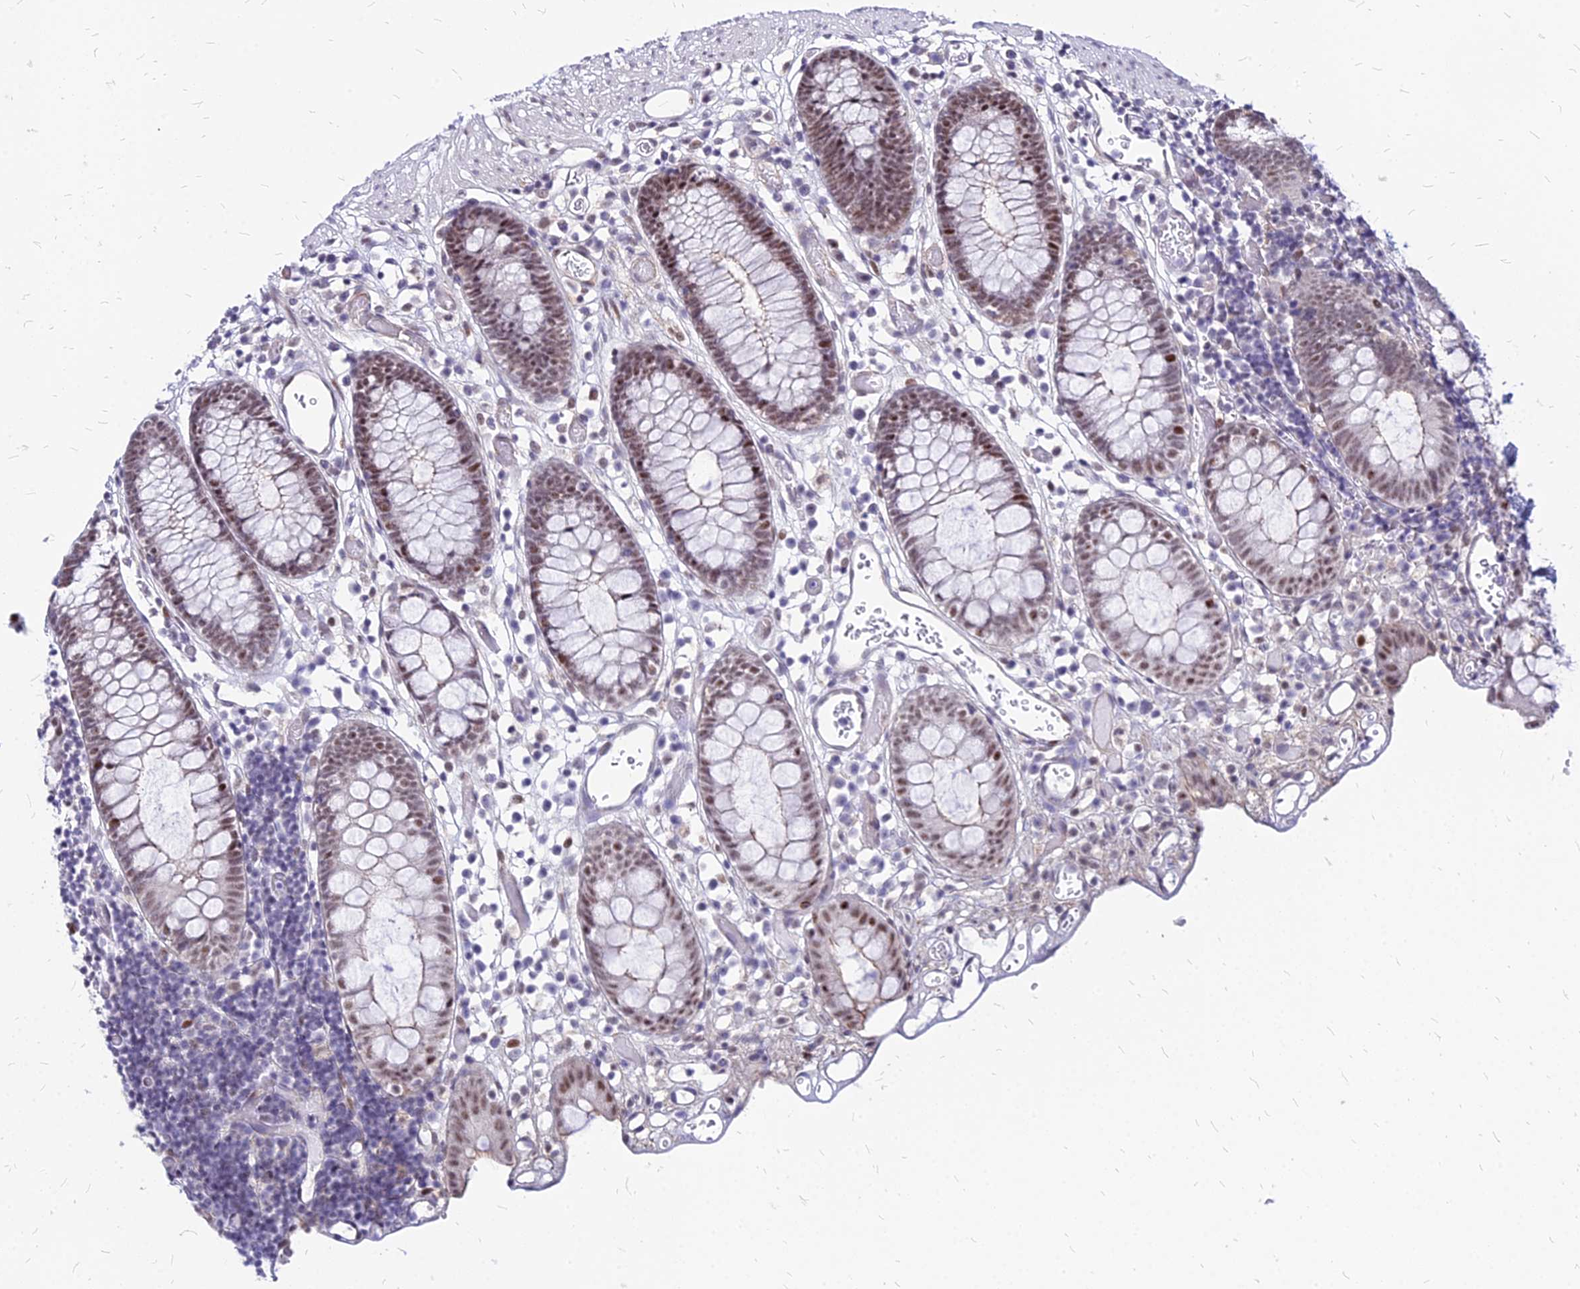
{"staining": {"intensity": "moderate", "quantity": ">75%", "location": "nuclear"}, "tissue": "colon", "cell_type": "Endothelial cells", "image_type": "normal", "snomed": [{"axis": "morphology", "description": "Normal tissue, NOS"}, {"axis": "topography", "description": "Colon"}], "caption": "A medium amount of moderate nuclear expression is seen in about >75% of endothelial cells in benign colon. (Brightfield microscopy of DAB IHC at high magnification).", "gene": "FDX2", "patient": {"sex": "male", "age": 14}}